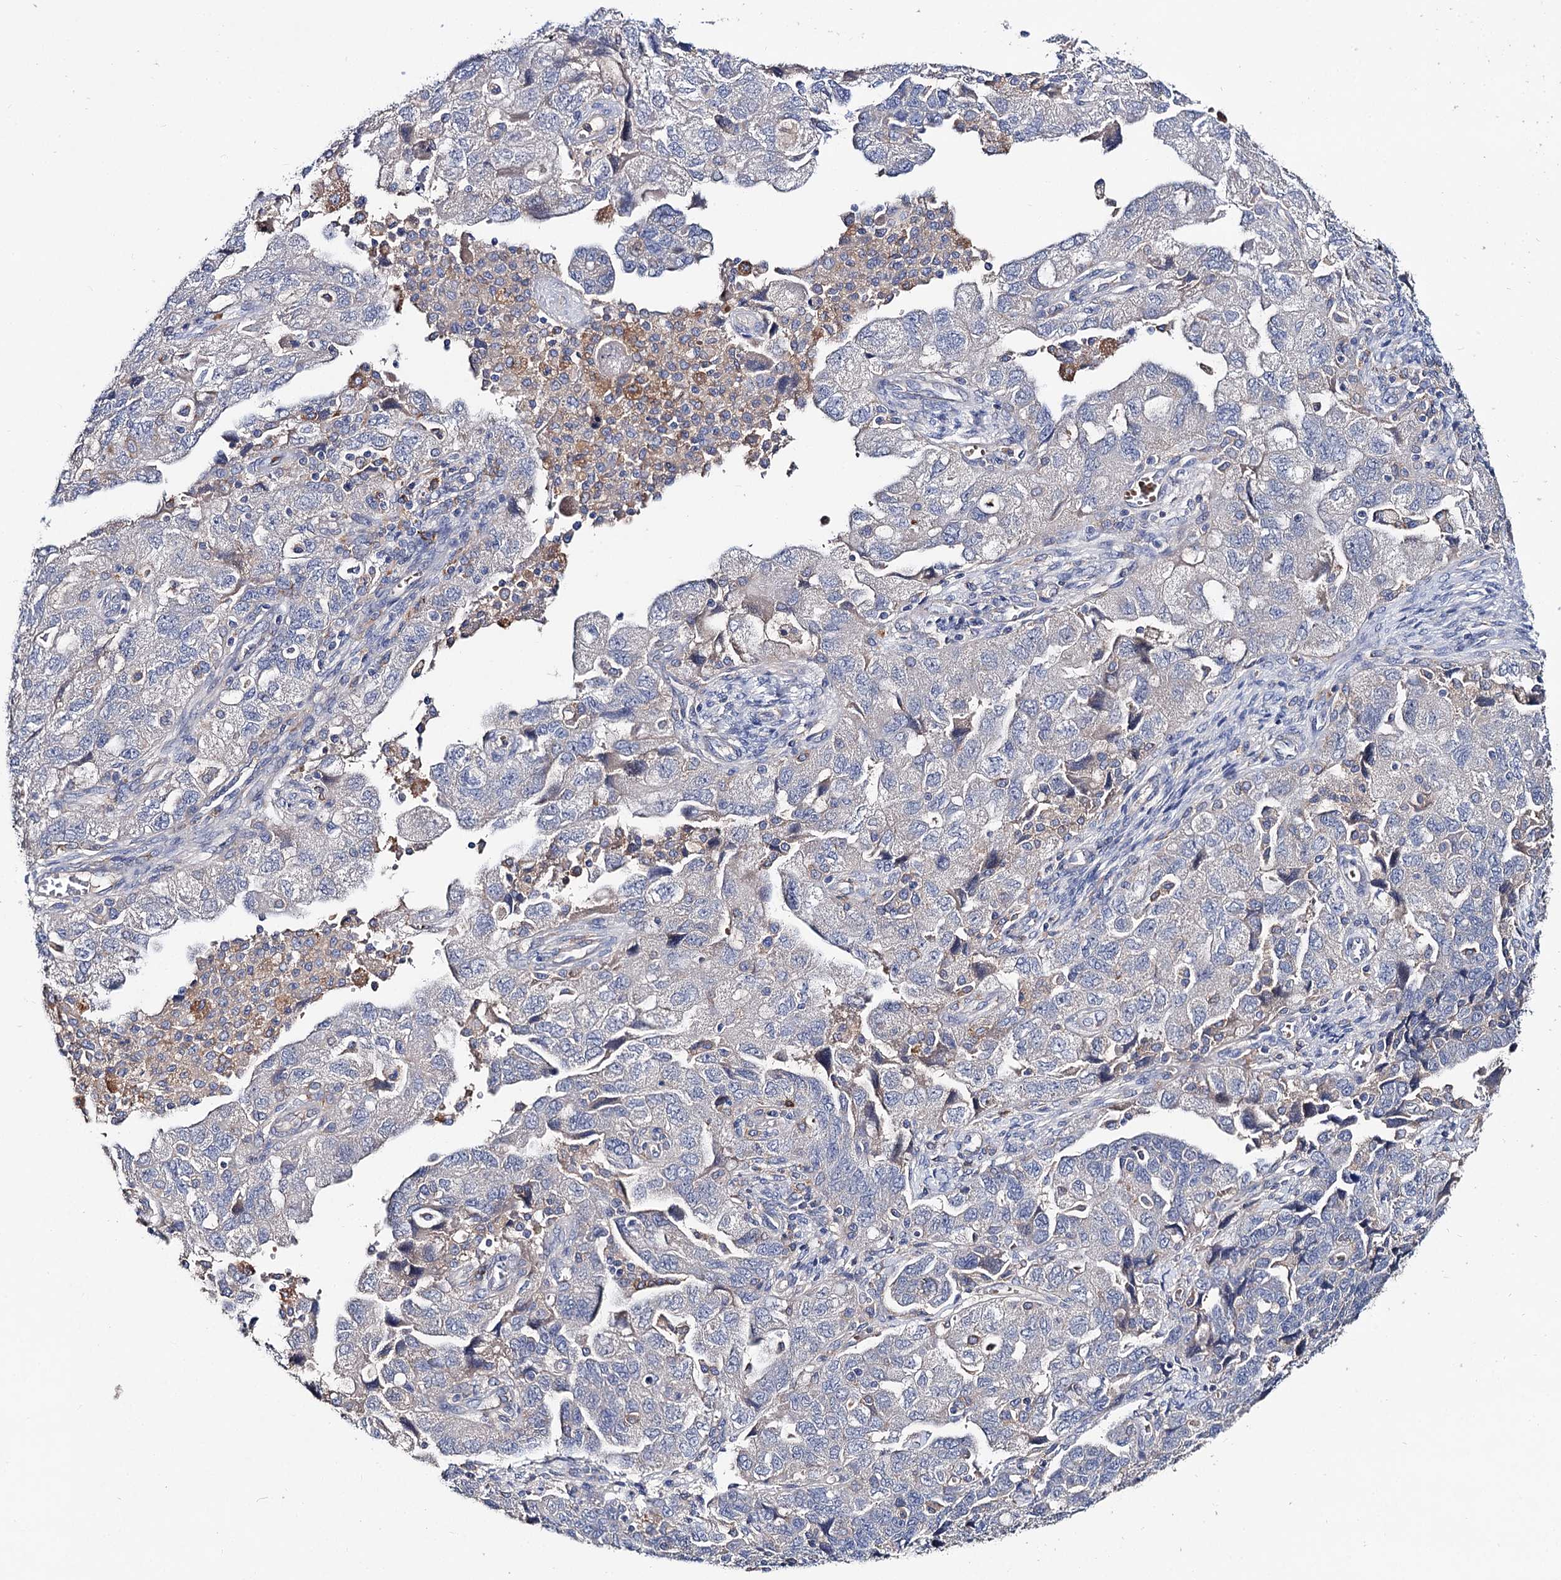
{"staining": {"intensity": "negative", "quantity": "none", "location": "none"}, "tissue": "ovarian cancer", "cell_type": "Tumor cells", "image_type": "cancer", "snomed": [{"axis": "morphology", "description": "Carcinoma, NOS"}, {"axis": "morphology", "description": "Cystadenocarcinoma, serous, NOS"}, {"axis": "topography", "description": "Ovary"}], "caption": "Photomicrograph shows no significant protein expression in tumor cells of ovarian cancer (carcinoma).", "gene": "HVCN1", "patient": {"sex": "female", "age": 69}}